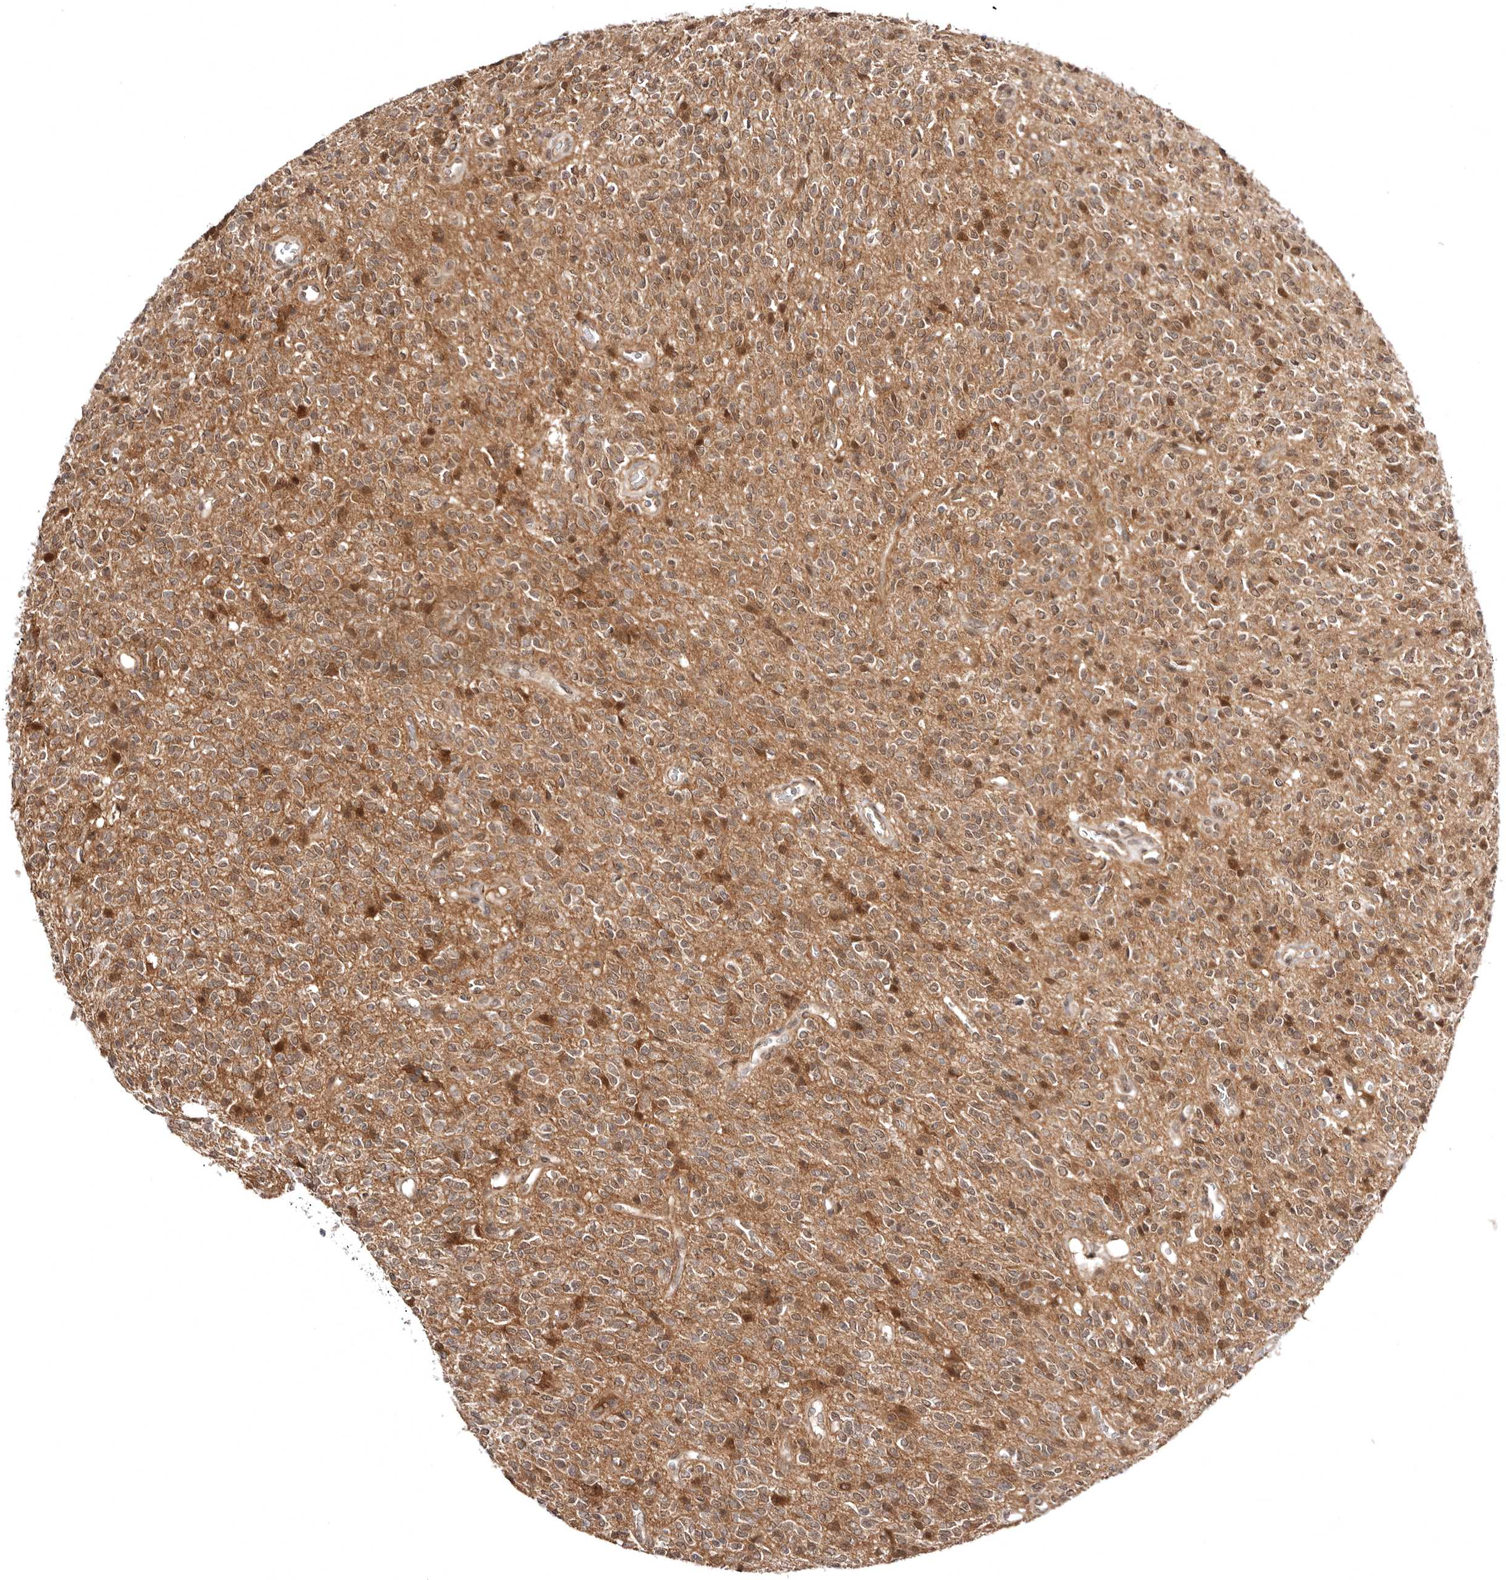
{"staining": {"intensity": "weak", "quantity": "25%-75%", "location": "cytoplasmic/membranous,nuclear"}, "tissue": "glioma", "cell_type": "Tumor cells", "image_type": "cancer", "snomed": [{"axis": "morphology", "description": "Glioma, malignant, High grade"}, {"axis": "topography", "description": "Brain"}], "caption": "Protein analysis of glioma tissue reveals weak cytoplasmic/membranous and nuclear expression in approximately 25%-75% of tumor cells.", "gene": "MED8", "patient": {"sex": "male", "age": 34}}